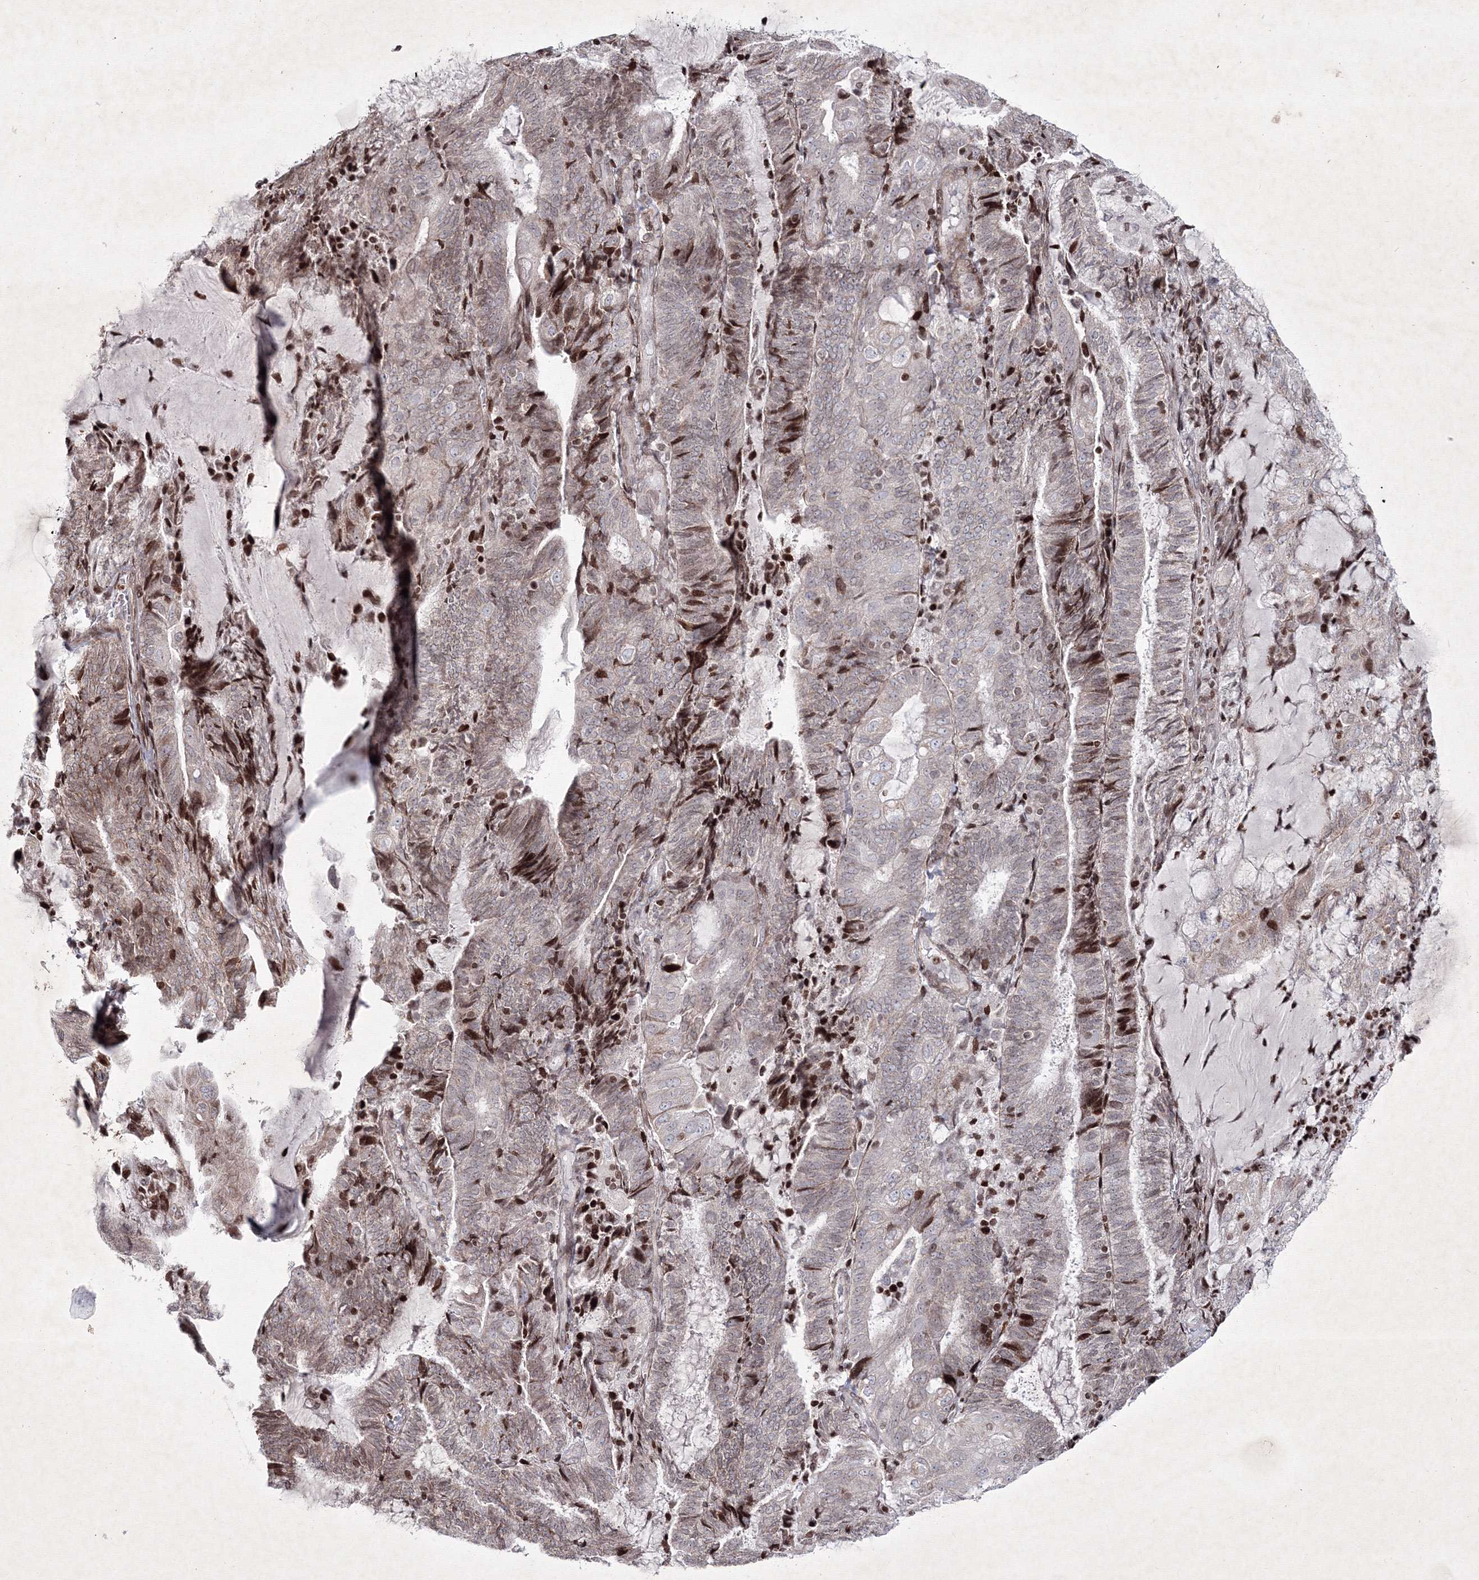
{"staining": {"intensity": "weak", "quantity": "<25%", "location": "cytoplasmic/membranous,nuclear"}, "tissue": "endometrial cancer", "cell_type": "Tumor cells", "image_type": "cancer", "snomed": [{"axis": "morphology", "description": "Adenocarcinoma, NOS"}, {"axis": "topography", "description": "Endometrium"}], "caption": "Adenocarcinoma (endometrial) stained for a protein using IHC exhibits no staining tumor cells.", "gene": "SMIM29", "patient": {"sex": "female", "age": 81}}